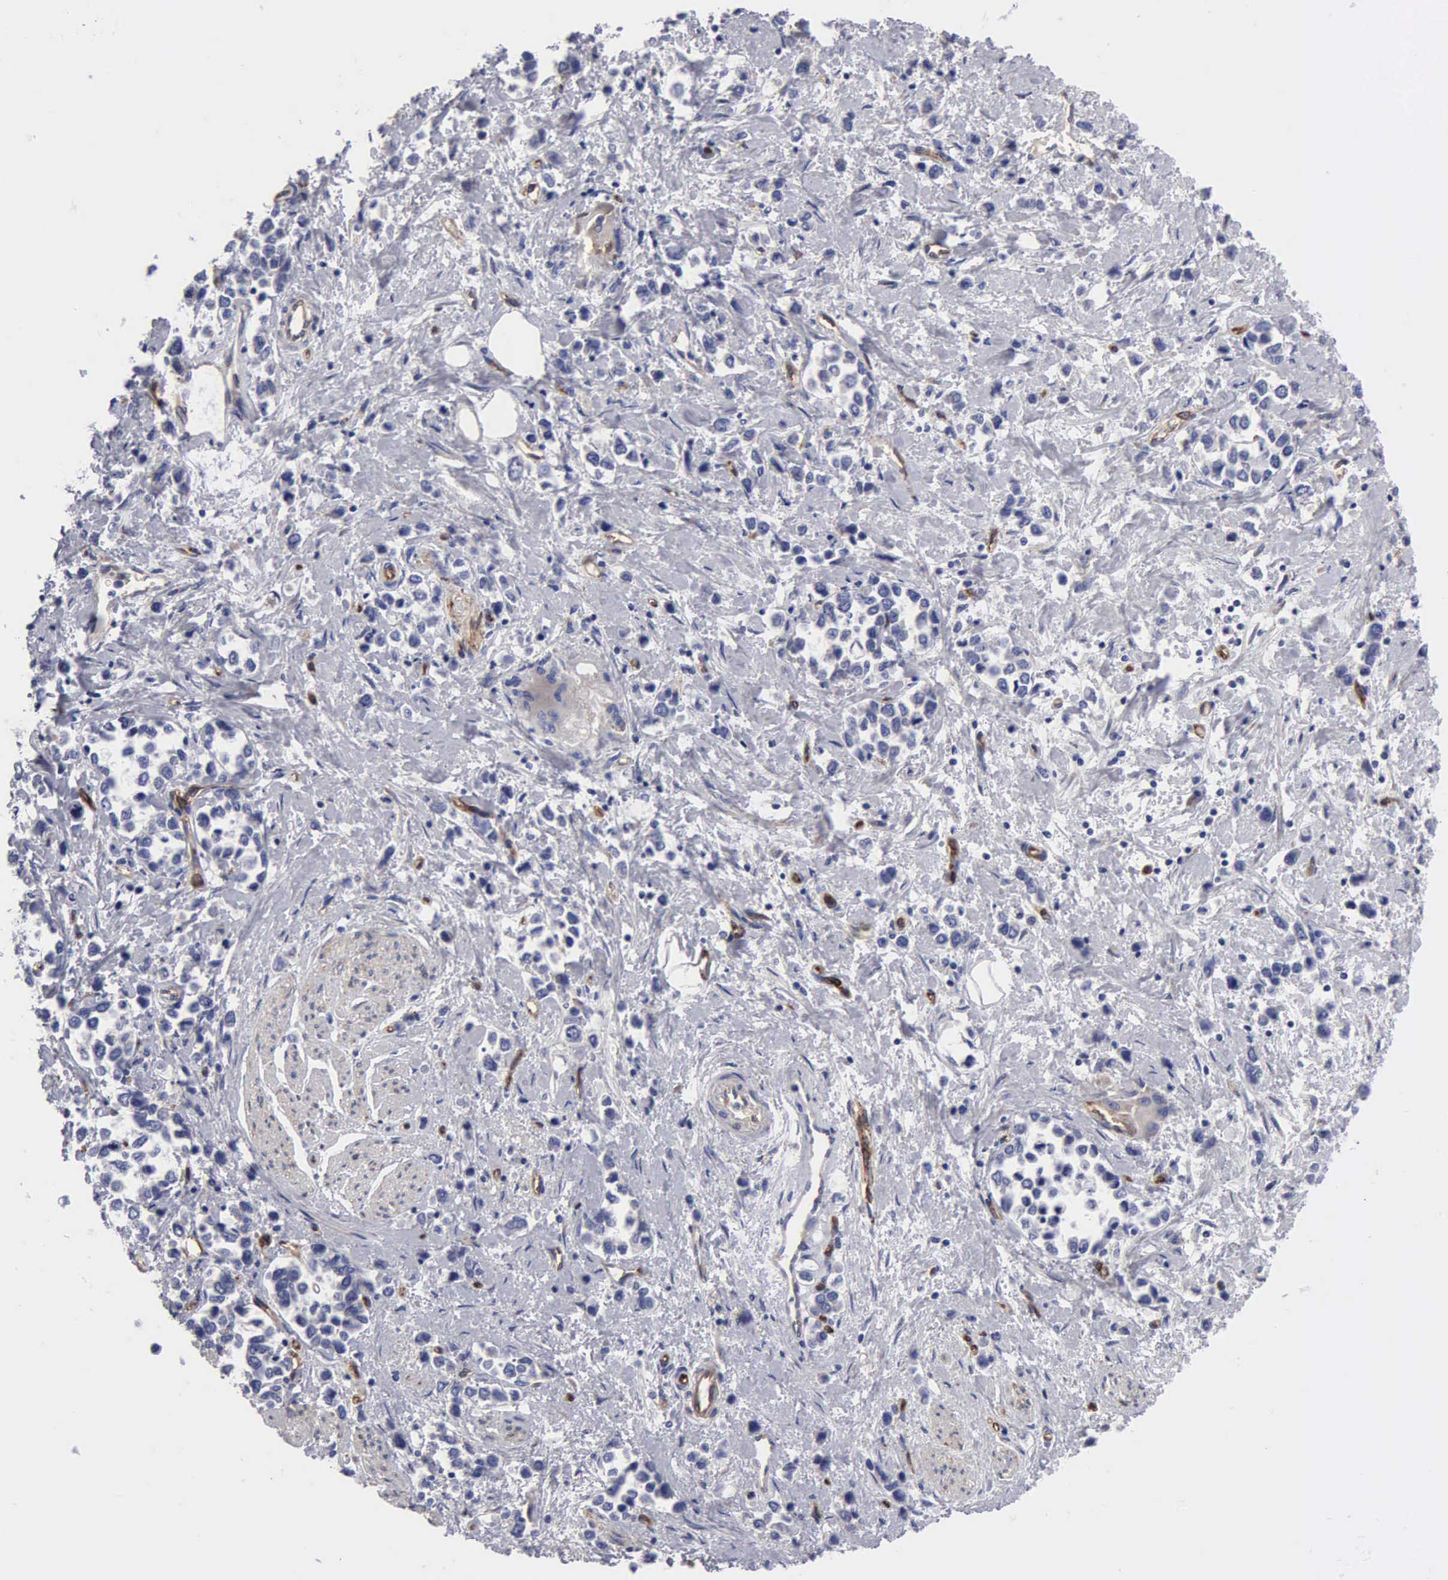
{"staining": {"intensity": "negative", "quantity": "none", "location": "none"}, "tissue": "stomach cancer", "cell_type": "Tumor cells", "image_type": "cancer", "snomed": [{"axis": "morphology", "description": "Adenocarcinoma, NOS"}, {"axis": "topography", "description": "Stomach, upper"}], "caption": "This is an IHC micrograph of human stomach cancer. There is no staining in tumor cells.", "gene": "RDX", "patient": {"sex": "male", "age": 76}}